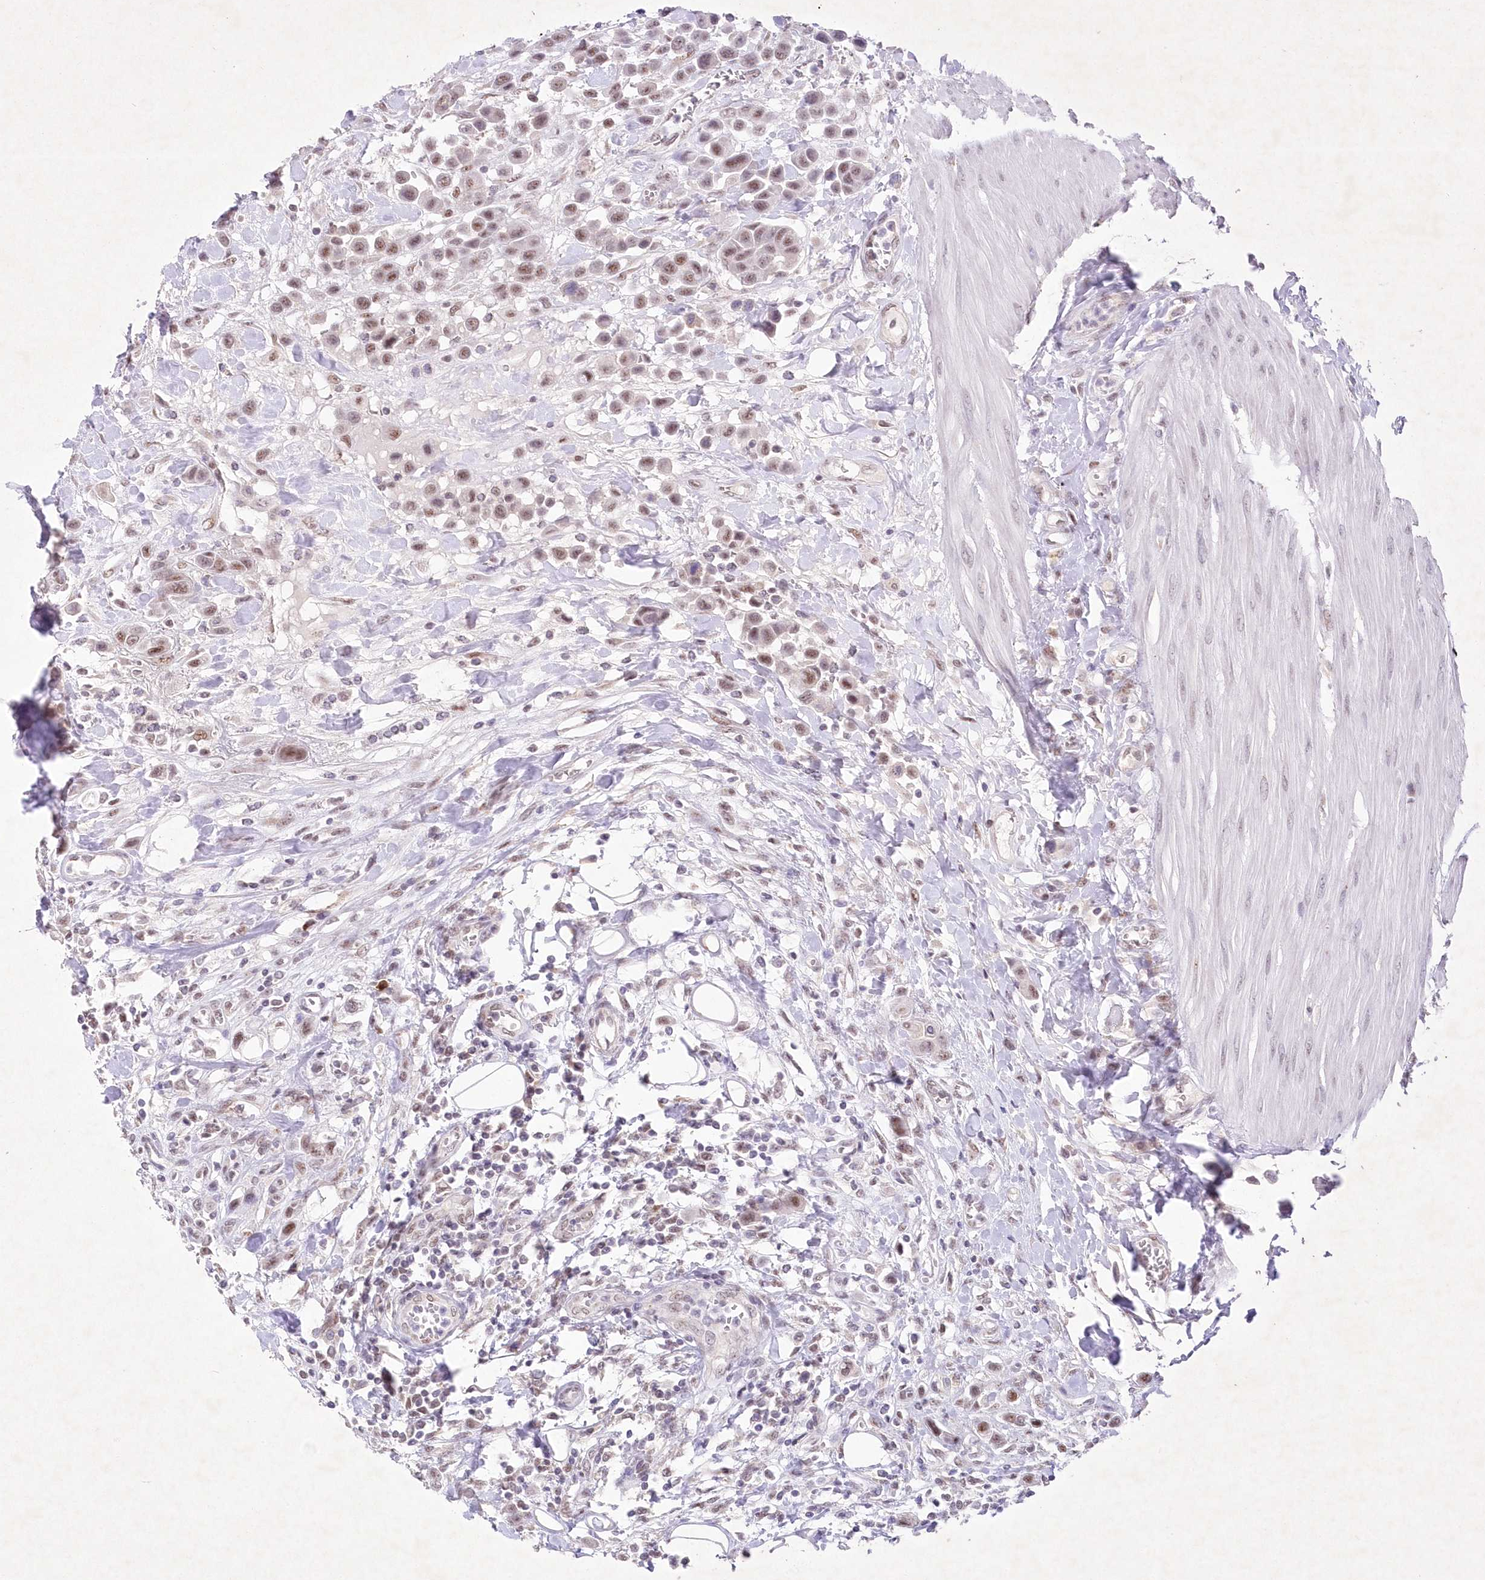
{"staining": {"intensity": "moderate", "quantity": ">75%", "location": "nuclear"}, "tissue": "urothelial cancer", "cell_type": "Tumor cells", "image_type": "cancer", "snomed": [{"axis": "morphology", "description": "Urothelial carcinoma, High grade"}, {"axis": "topography", "description": "Urinary bladder"}], "caption": "Immunohistochemistry photomicrograph of neoplastic tissue: human high-grade urothelial carcinoma stained using immunohistochemistry shows medium levels of moderate protein expression localized specifically in the nuclear of tumor cells, appearing as a nuclear brown color.", "gene": "RBM27", "patient": {"sex": "male", "age": 50}}